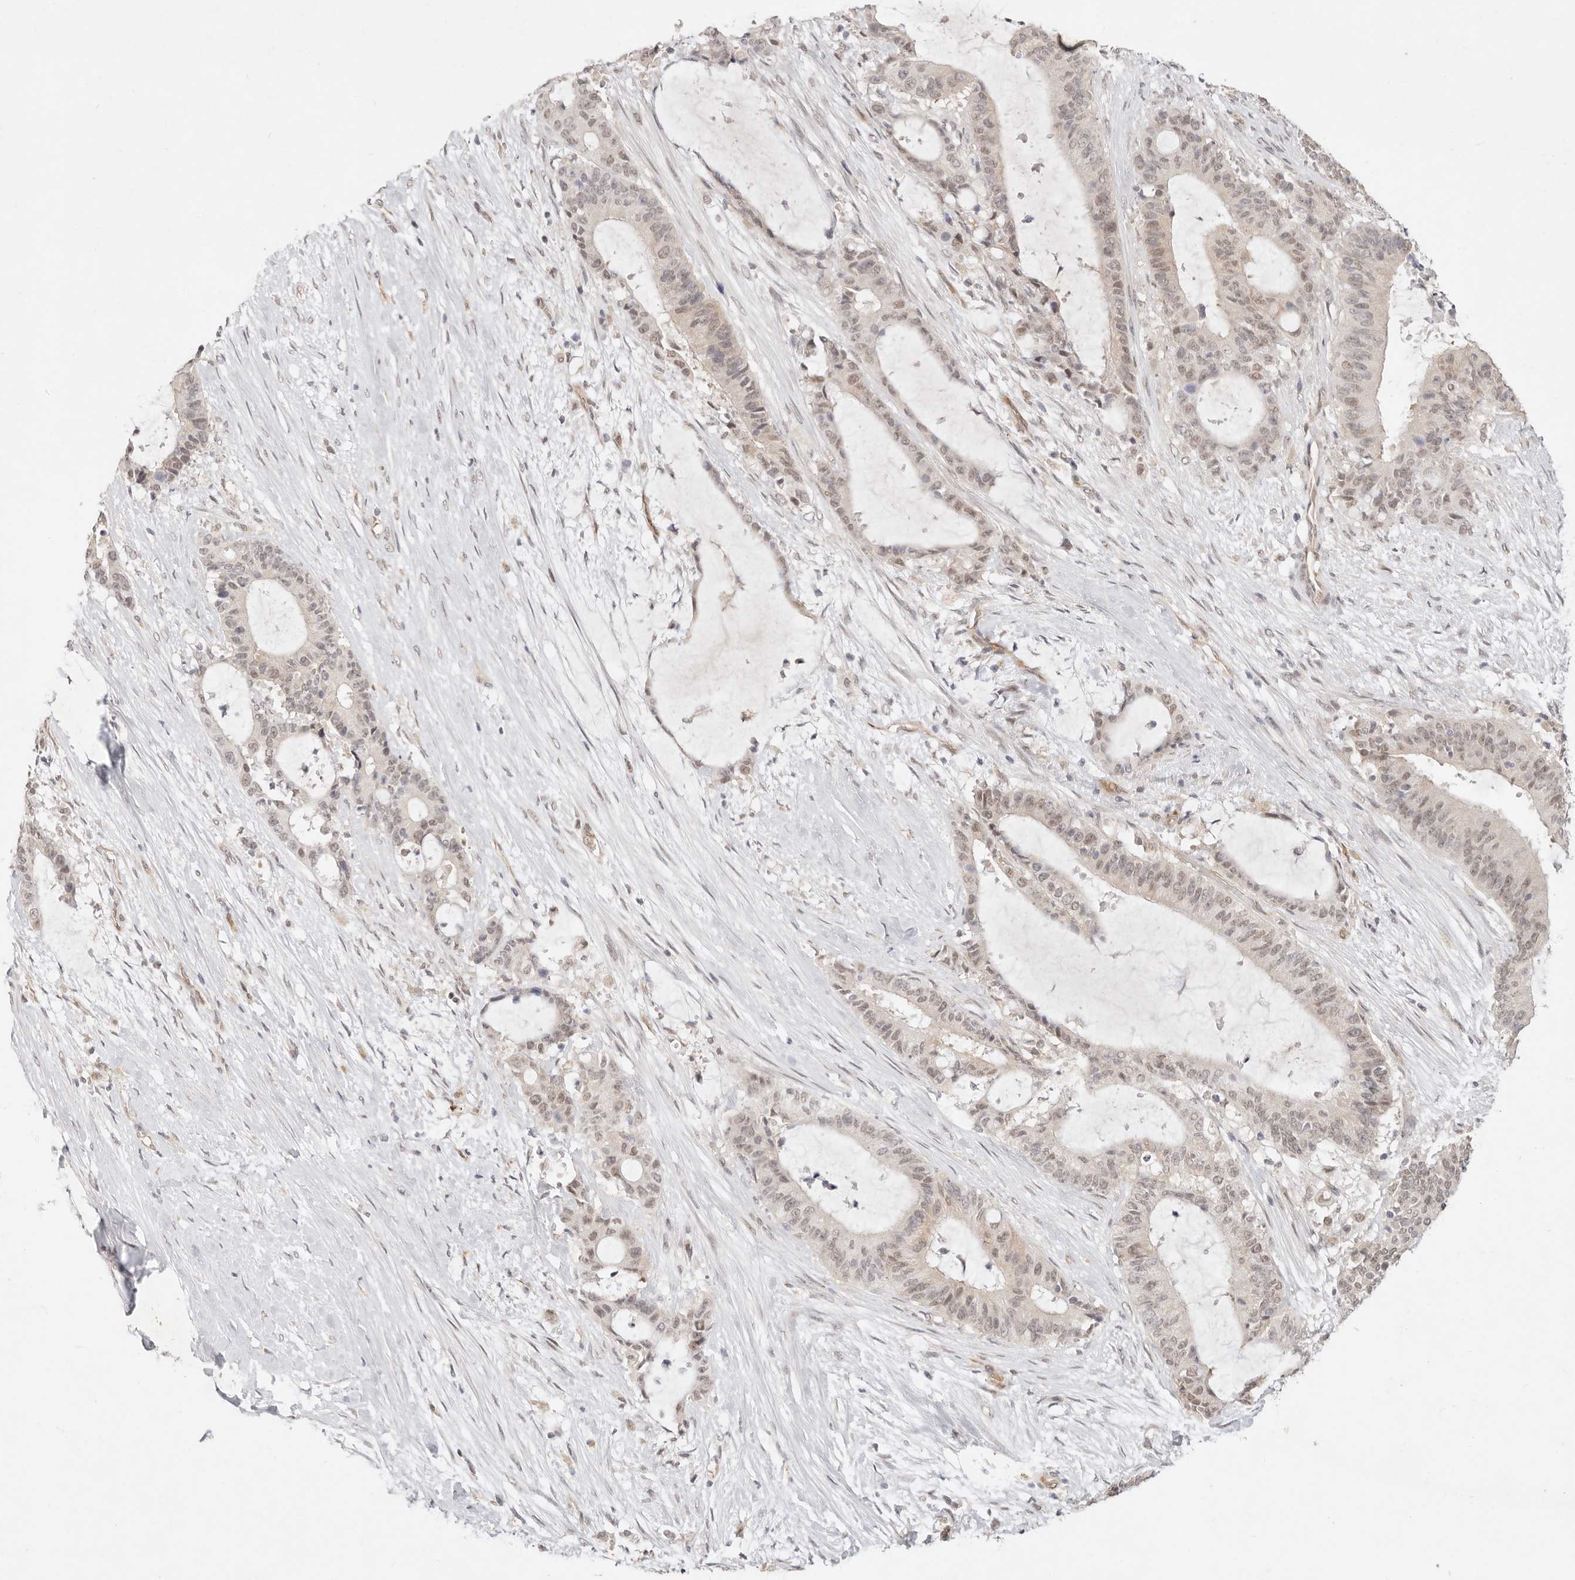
{"staining": {"intensity": "weak", "quantity": "<25%", "location": "nuclear"}, "tissue": "liver cancer", "cell_type": "Tumor cells", "image_type": "cancer", "snomed": [{"axis": "morphology", "description": "Normal tissue, NOS"}, {"axis": "morphology", "description": "Cholangiocarcinoma"}, {"axis": "topography", "description": "Liver"}, {"axis": "topography", "description": "Peripheral nerve tissue"}], "caption": "The histopathology image reveals no significant expression in tumor cells of liver cholangiocarcinoma.", "gene": "GPR156", "patient": {"sex": "female", "age": 73}}